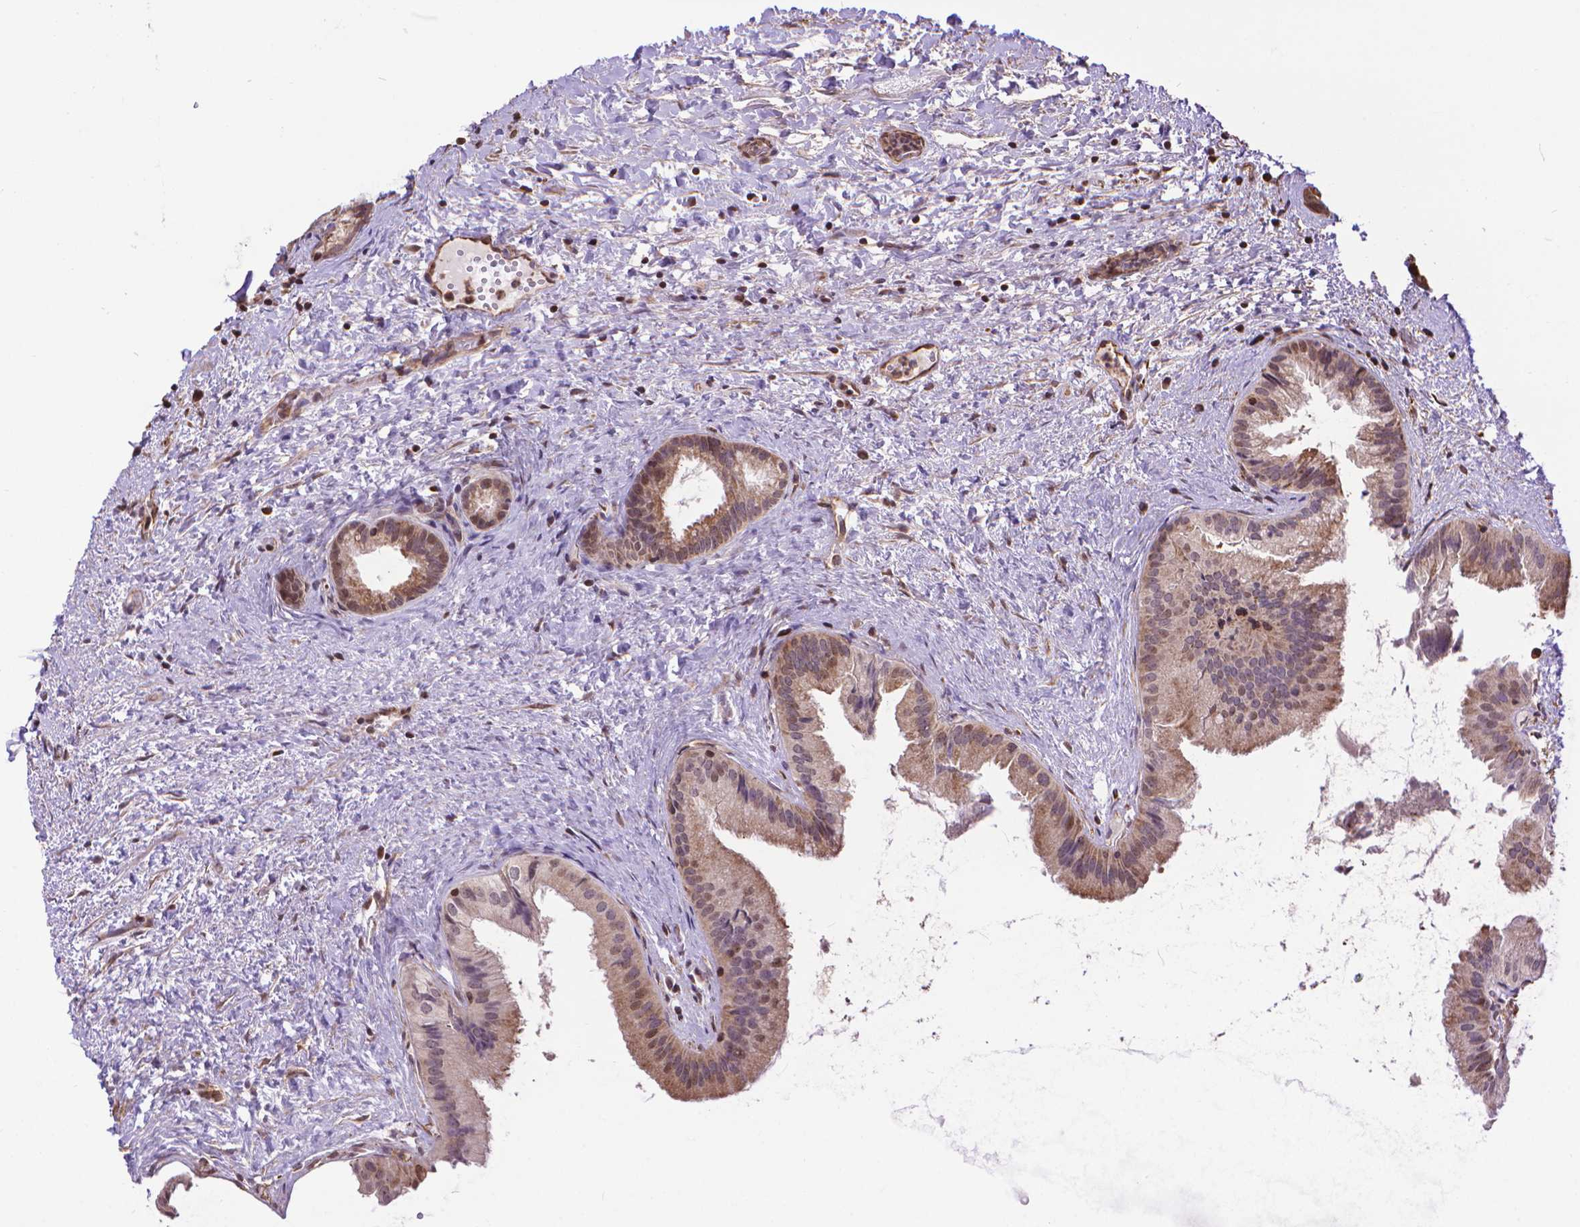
{"staining": {"intensity": "moderate", "quantity": "<25%", "location": "nuclear"}, "tissue": "gallbladder", "cell_type": "Glandular cells", "image_type": "normal", "snomed": [{"axis": "morphology", "description": "Normal tissue, NOS"}, {"axis": "topography", "description": "Gallbladder"}], "caption": "Immunohistochemistry micrograph of unremarkable gallbladder stained for a protein (brown), which reveals low levels of moderate nuclear expression in about <25% of glandular cells.", "gene": "TMEM135", "patient": {"sex": "male", "age": 70}}